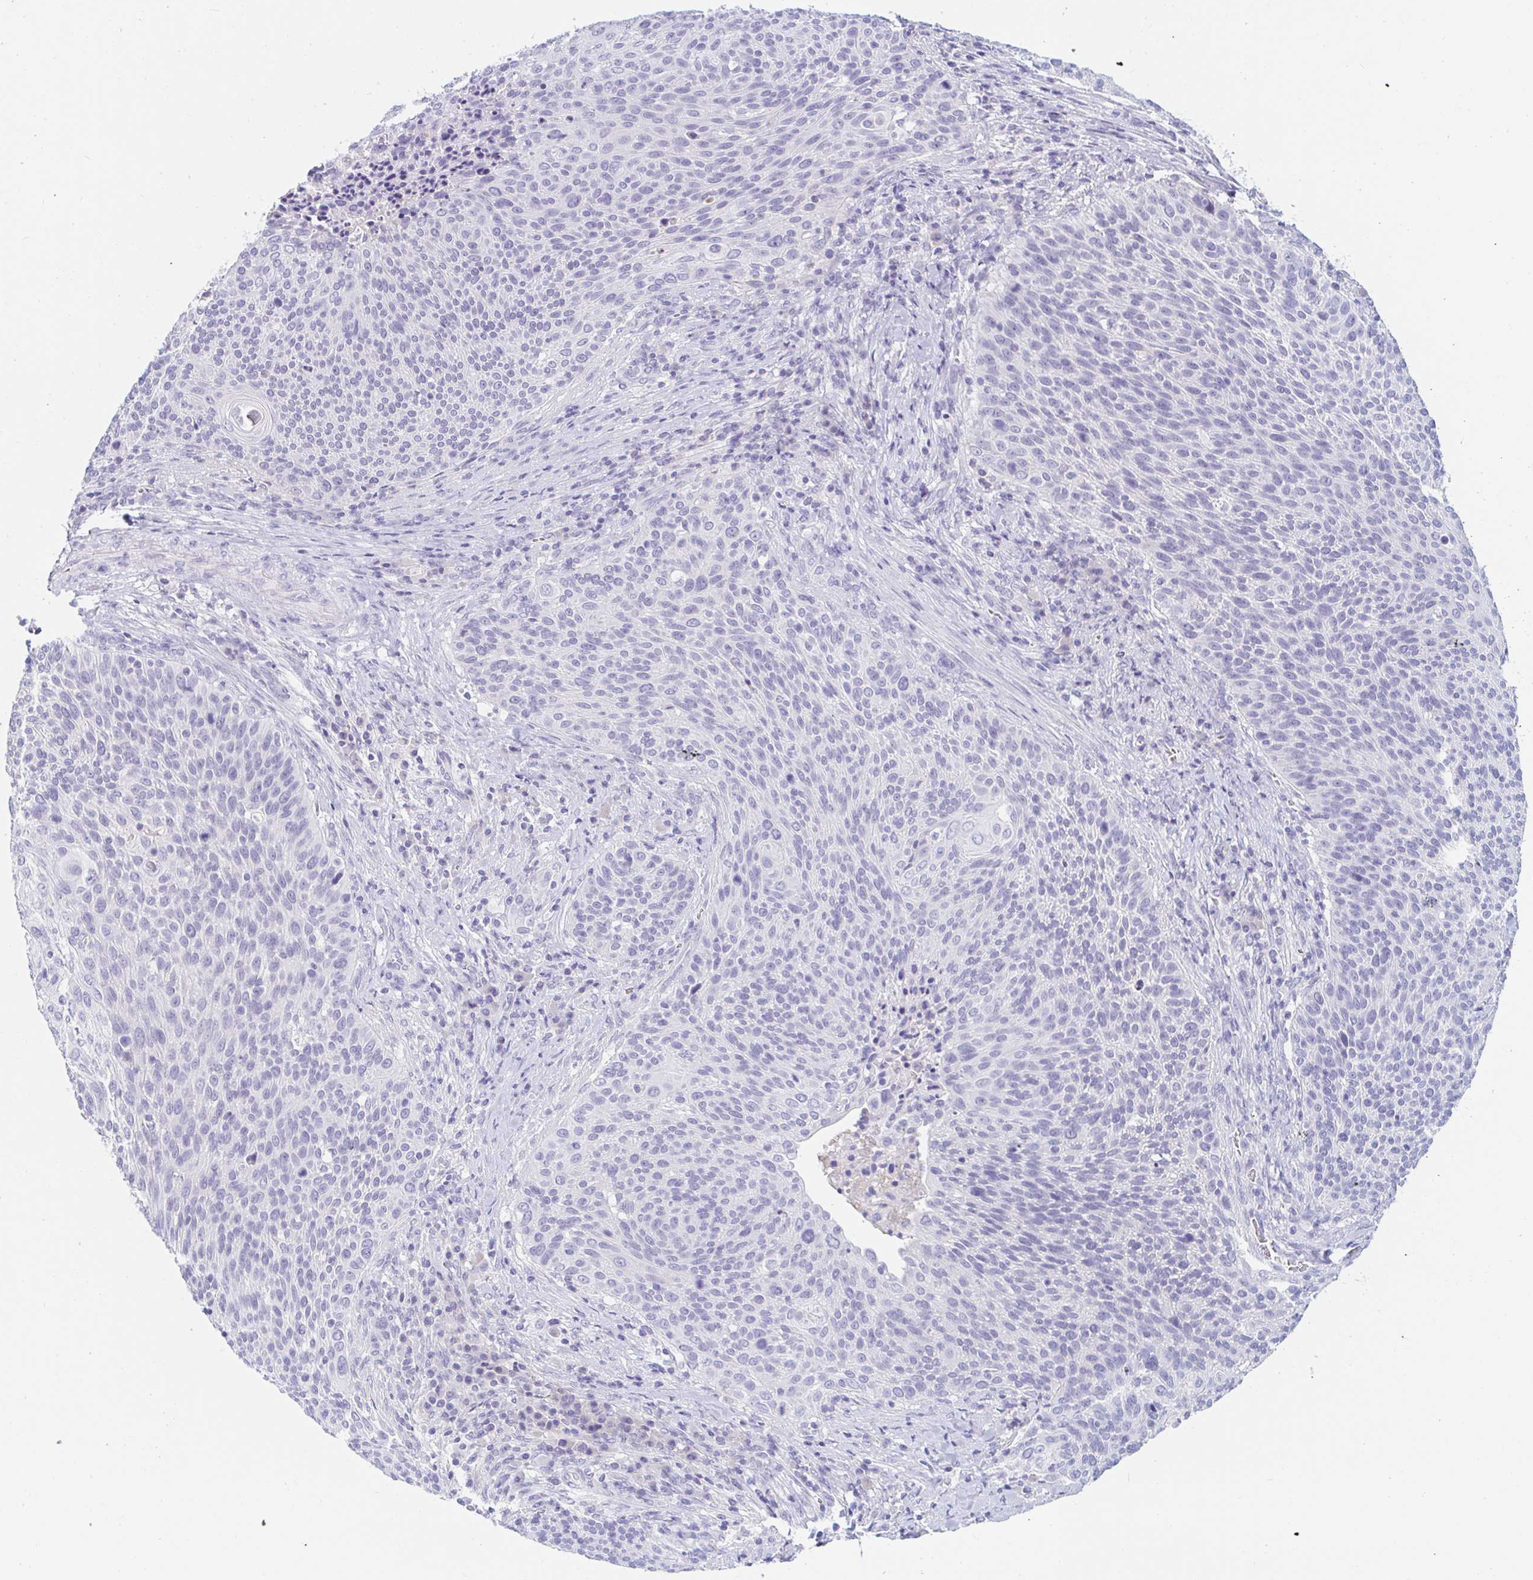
{"staining": {"intensity": "negative", "quantity": "none", "location": "none"}, "tissue": "cervical cancer", "cell_type": "Tumor cells", "image_type": "cancer", "snomed": [{"axis": "morphology", "description": "Squamous cell carcinoma, NOS"}, {"axis": "topography", "description": "Cervix"}], "caption": "A histopathology image of human cervical squamous cell carcinoma is negative for staining in tumor cells.", "gene": "TEX44", "patient": {"sex": "female", "age": 31}}